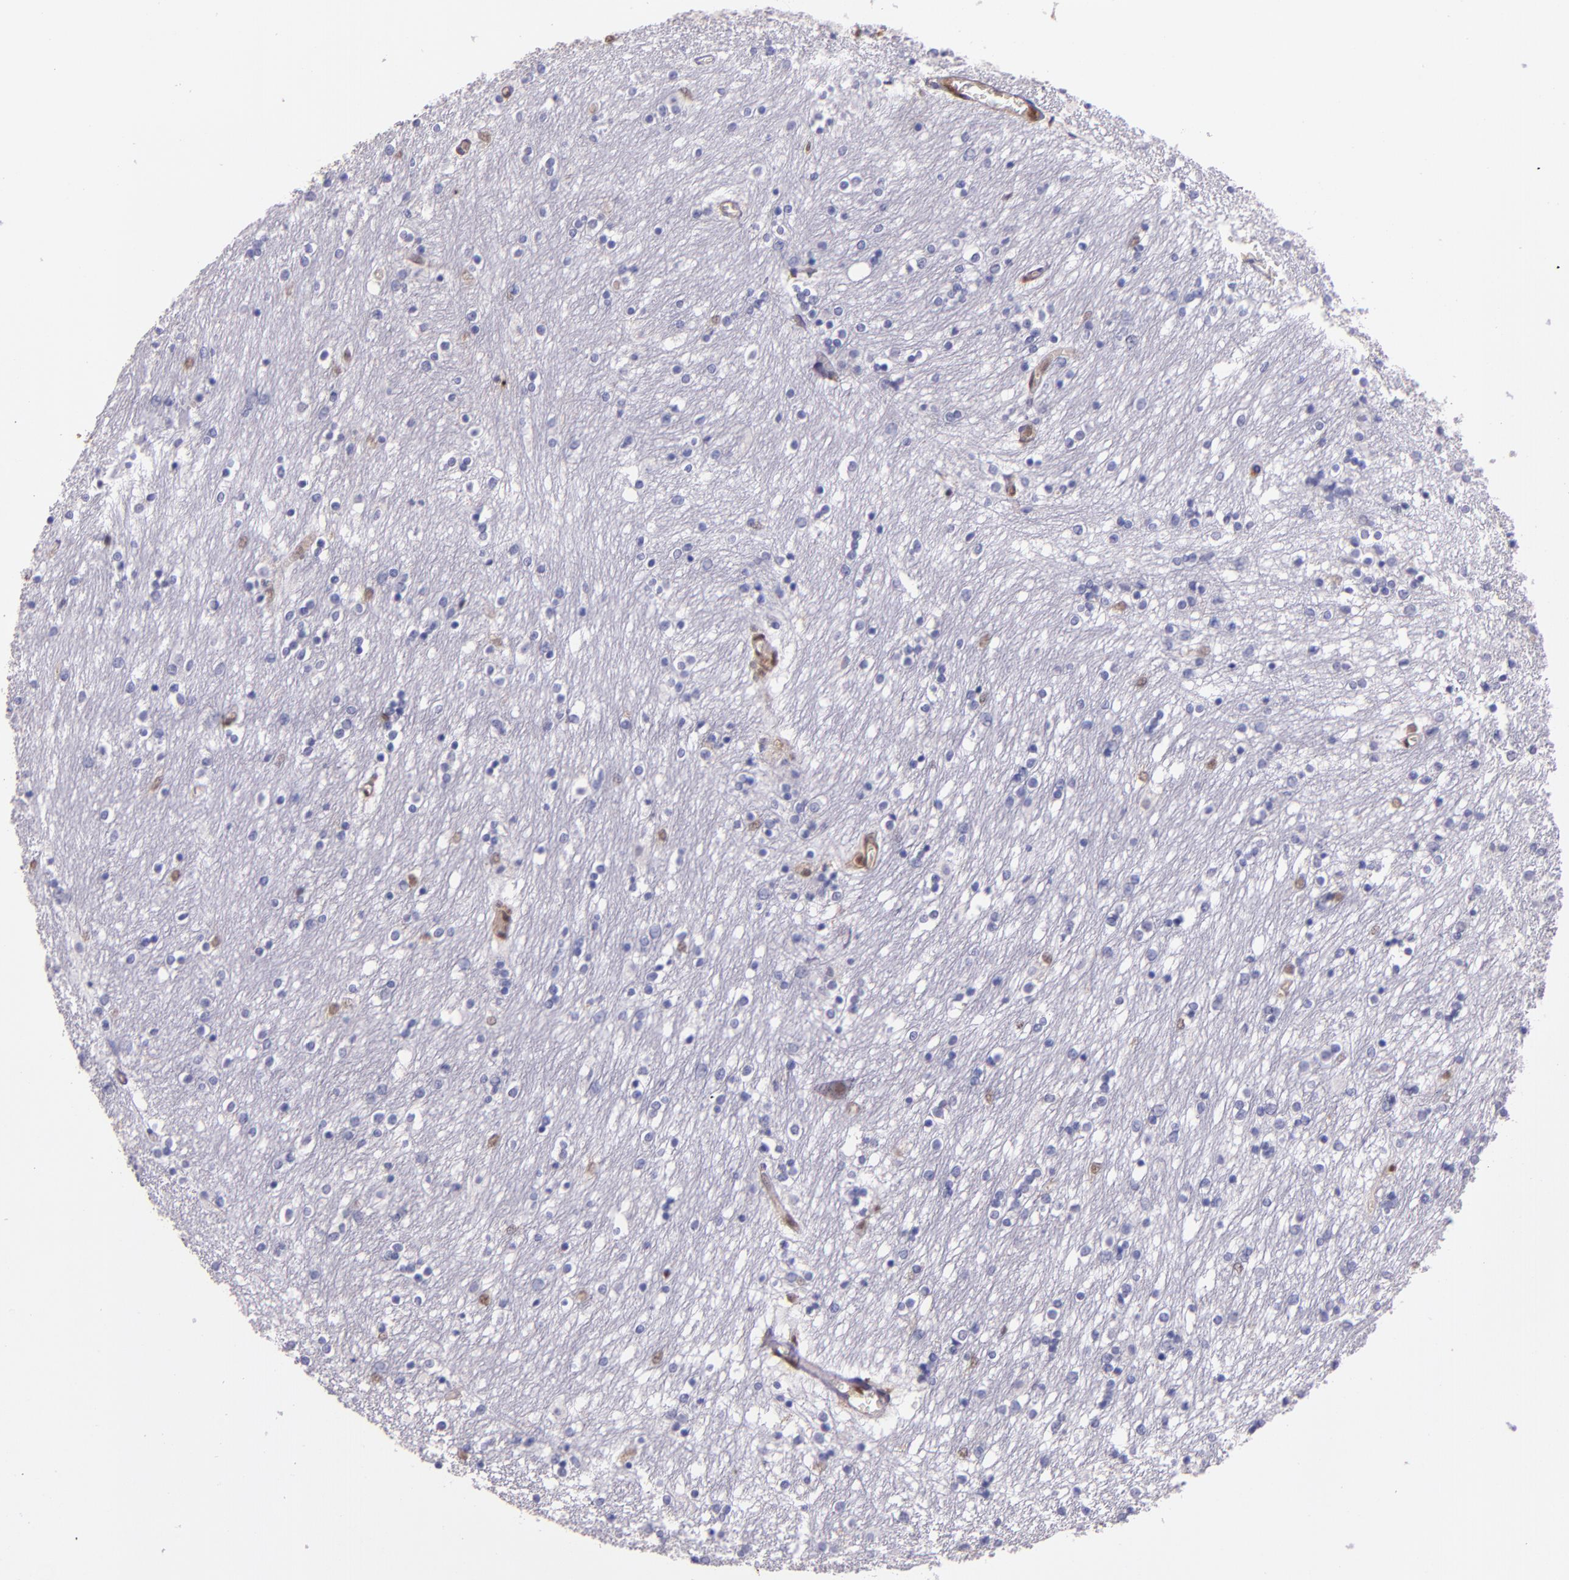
{"staining": {"intensity": "weak", "quantity": "<25%", "location": "nuclear"}, "tissue": "caudate", "cell_type": "Glial cells", "image_type": "normal", "snomed": [{"axis": "morphology", "description": "Normal tissue, NOS"}, {"axis": "topography", "description": "Lateral ventricle wall"}], "caption": "This is an immunohistochemistry histopathology image of unremarkable human caudate. There is no positivity in glial cells.", "gene": "STAT6", "patient": {"sex": "female", "age": 54}}